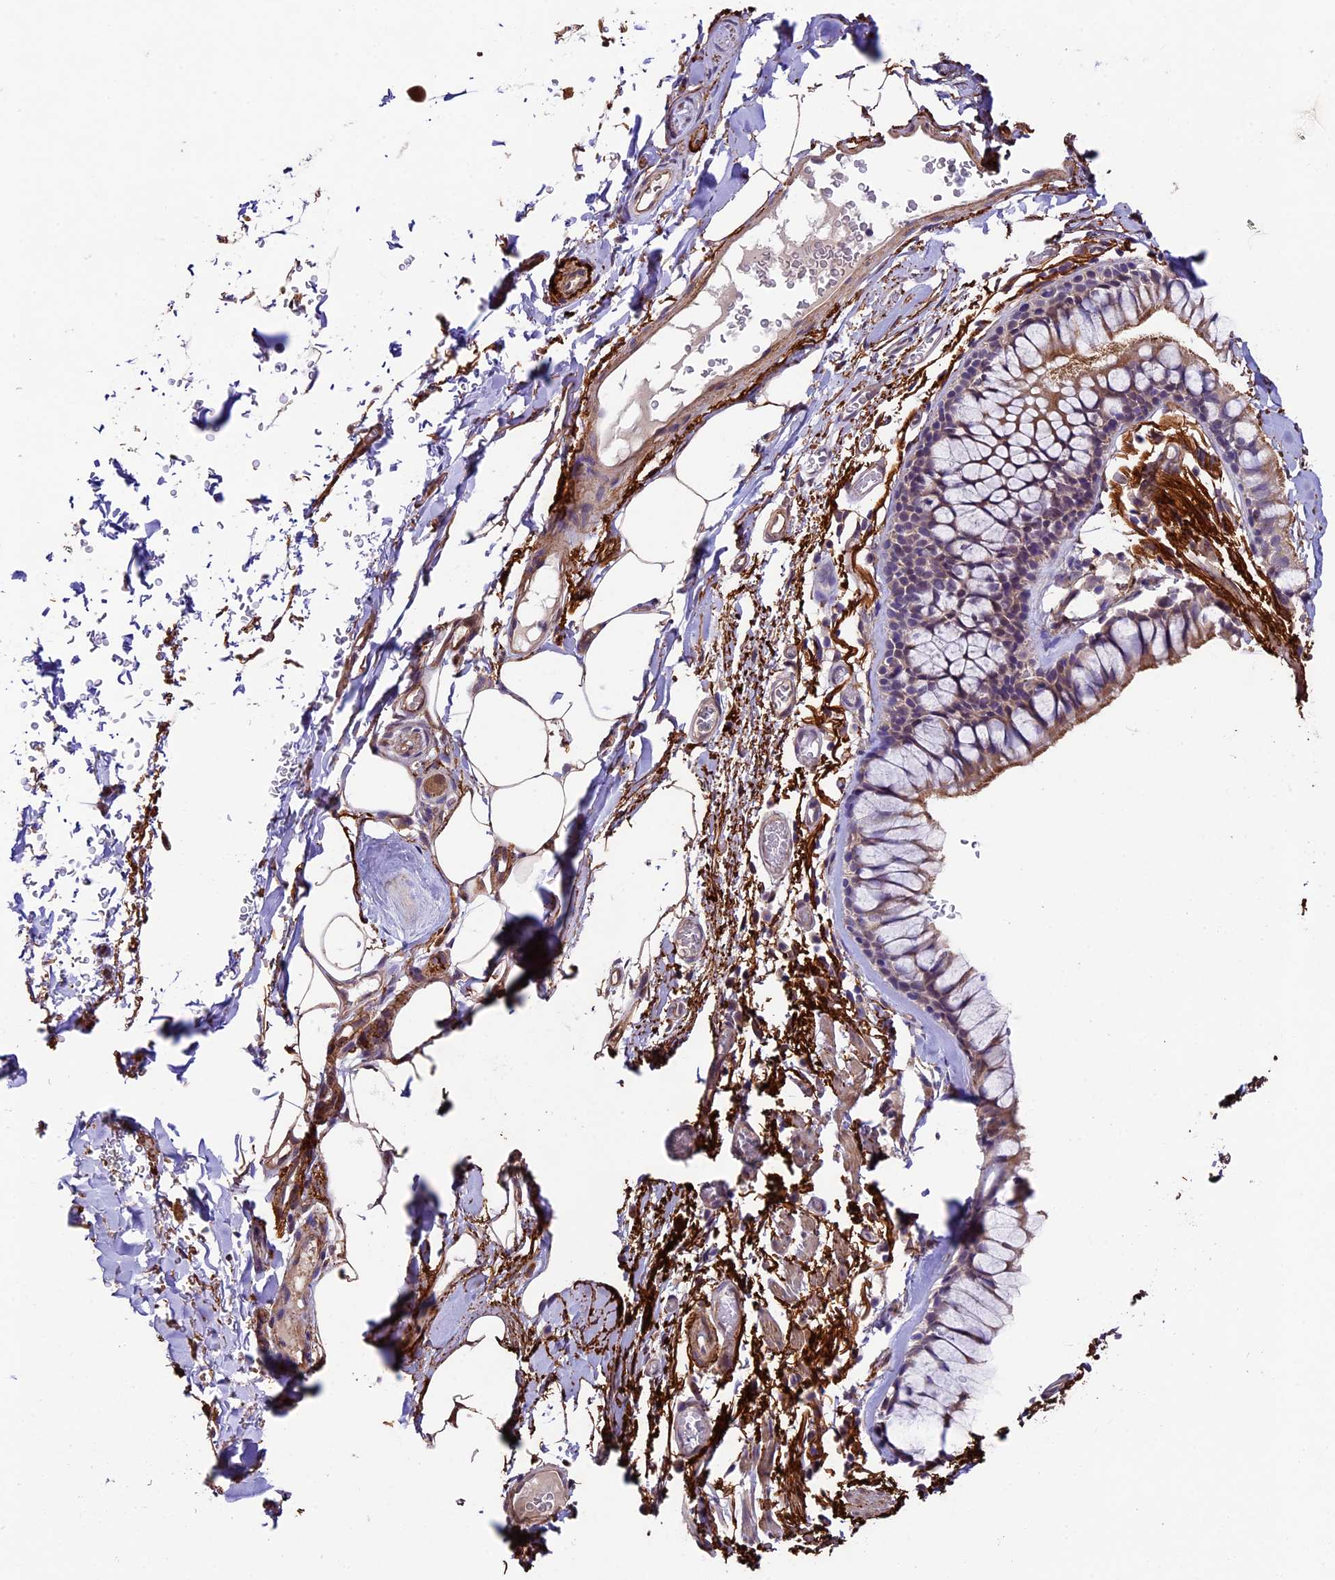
{"staining": {"intensity": "moderate", "quantity": "25%-75%", "location": "cytoplasmic/membranous"}, "tissue": "bronchus", "cell_type": "Respiratory epithelial cells", "image_type": "normal", "snomed": [{"axis": "morphology", "description": "Normal tissue, NOS"}, {"axis": "topography", "description": "Bronchus"}], "caption": "Unremarkable bronchus demonstrates moderate cytoplasmic/membranous positivity in approximately 25%-75% of respiratory epithelial cells, visualized by immunohistochemistry.", "gene": "LSM7", "patient": {"sex": "male", "age": 65}}